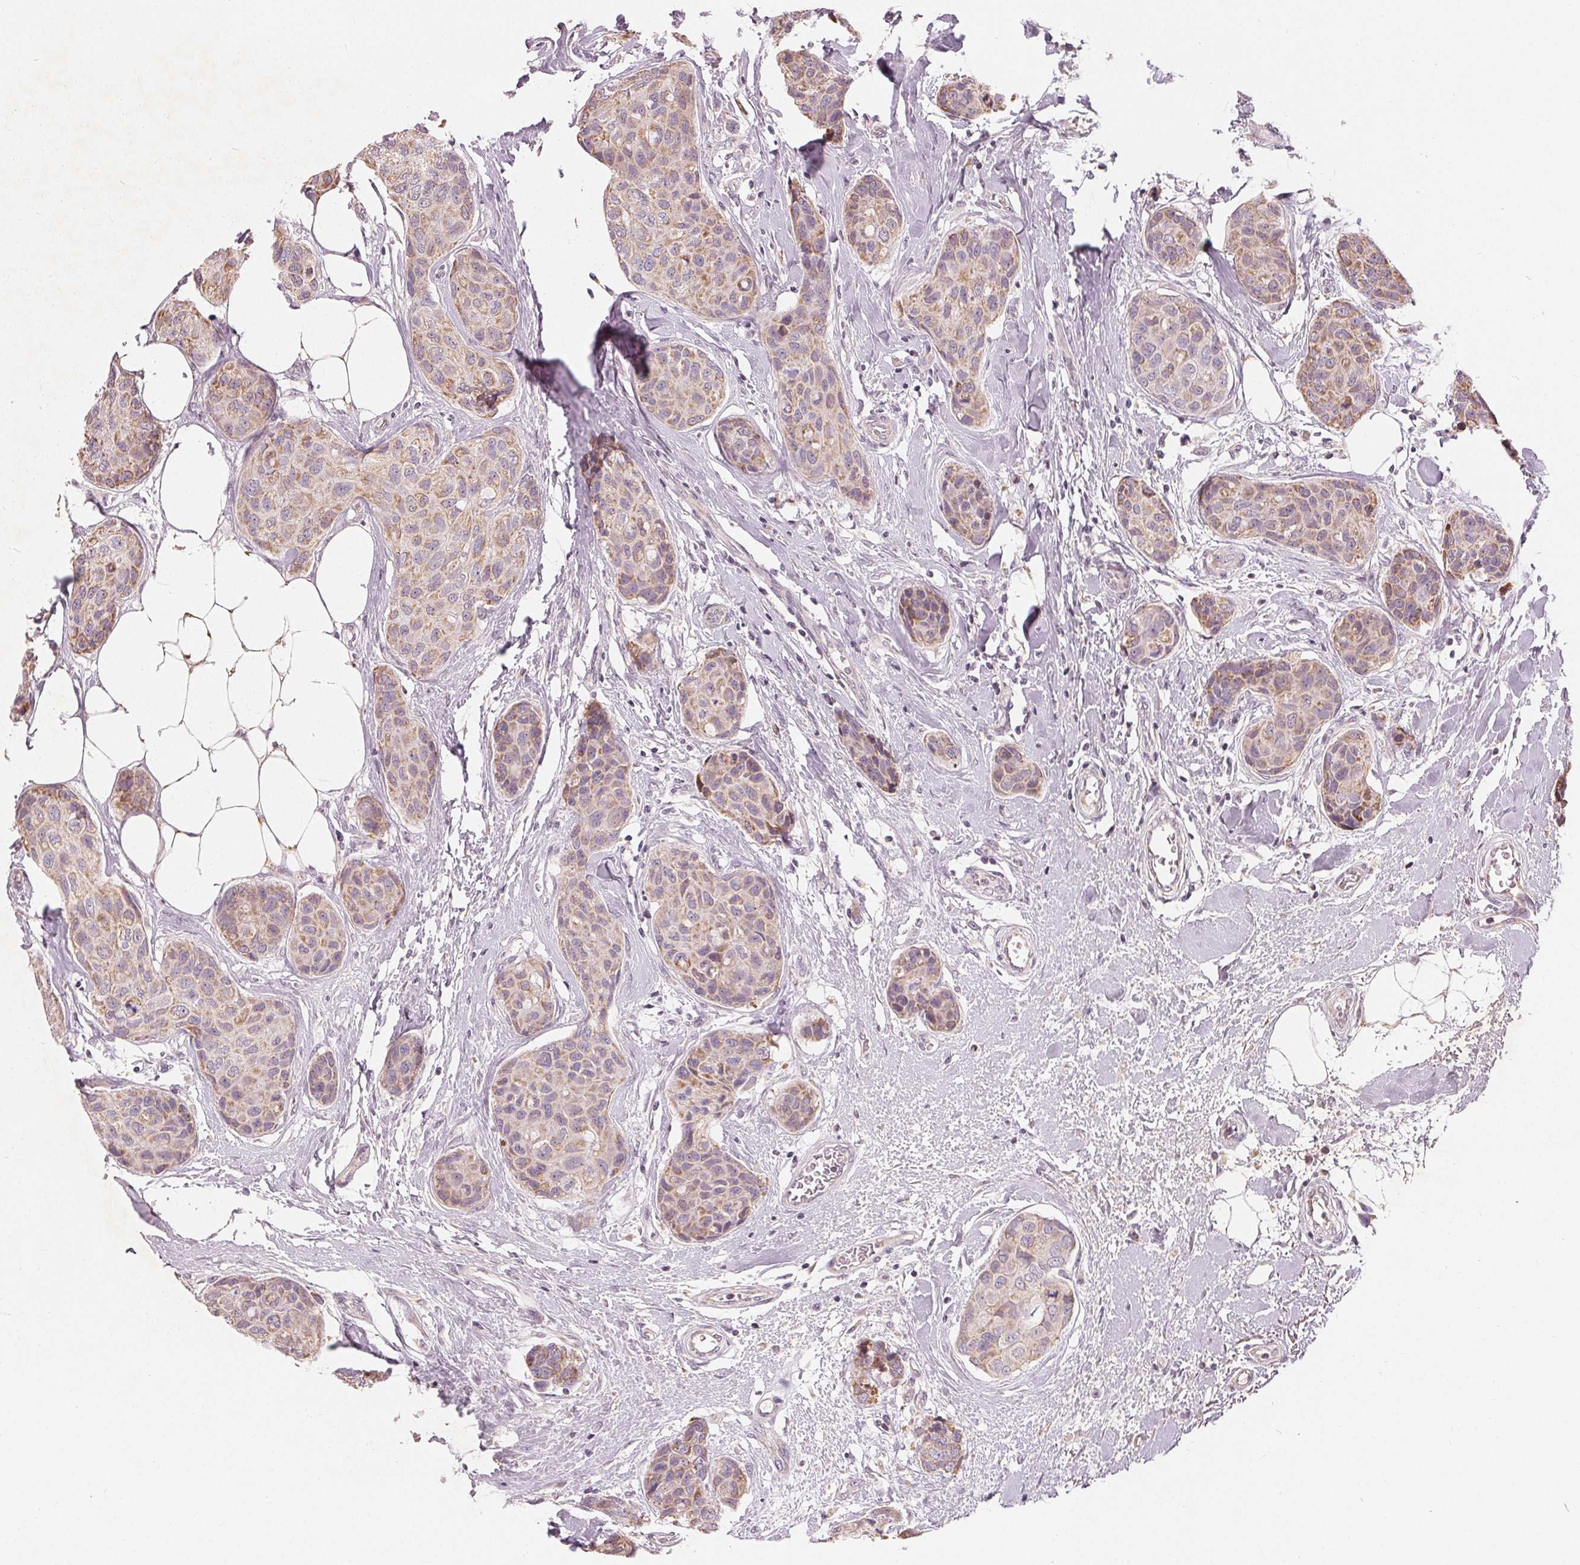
{"staining": {"intensity": "weak", "quantity": "25%-75%", "location": "cytoplasmic/membranous"}, "tissue": "breast cancer", "cell_type": "Tumor cells", "image_type": "cancer", "snomed": [{"axis": "morphology", "description": "Duct carcinoma"}, {"axis": "topography", "description": "Breast"}], "caption": "Breast intraductal carcinoma stained for a protein (brown) displays weak cytoplasmic/membranous positive positivity in approximately 25%-75% of tumor cells.", "gene": "TRIM60", "patient": {"sex": "female", "age": 80}}